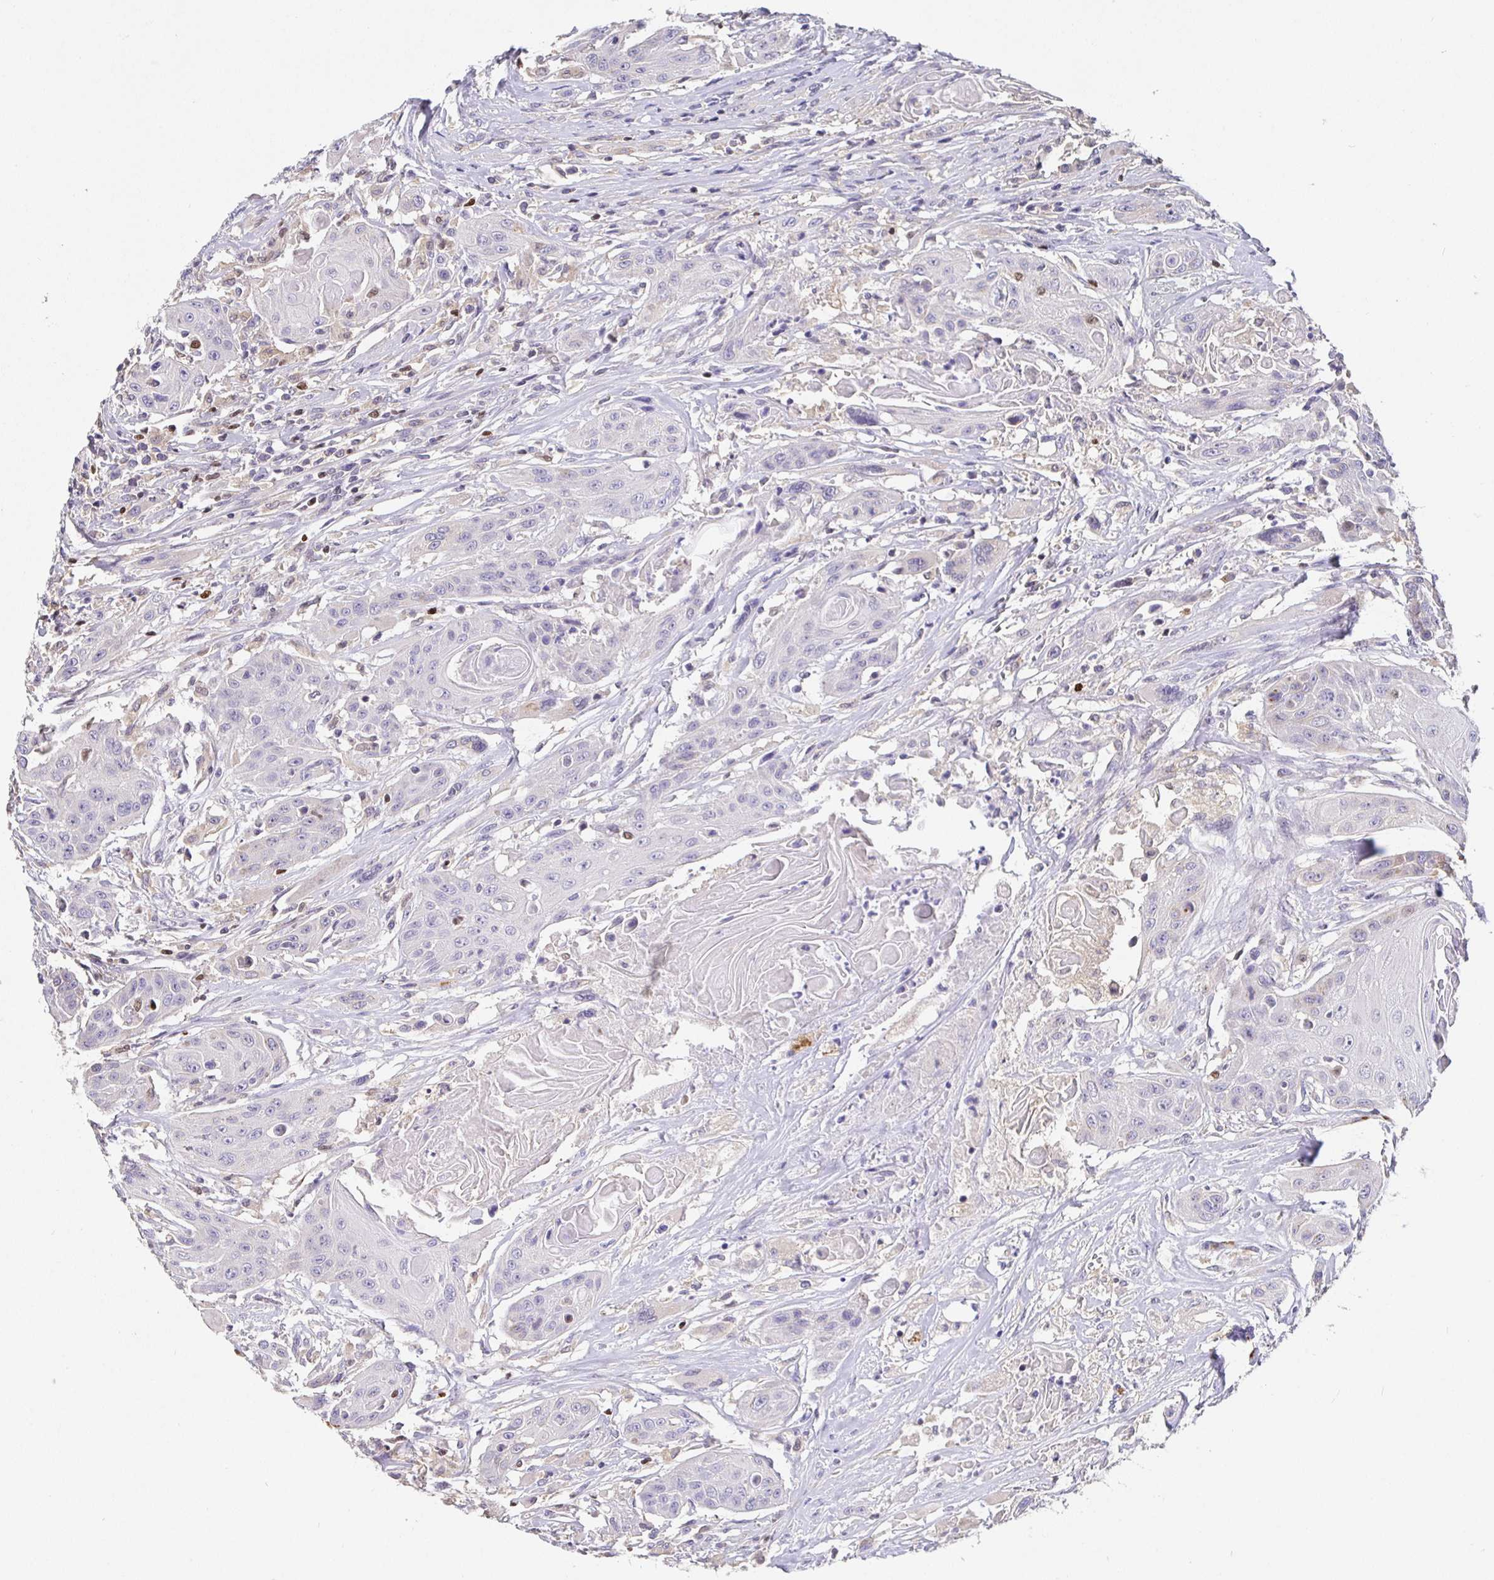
{"staining": {"intensity": "negative", "quantity": "none", "location": "none"}, "tissue": "head and neck cancer", "cell_type": "Tumor cells", "image_type": "cancer", "snomed": [{"axis": "morphology", "description": "Squamous cell carcinoma, NOS"}, {"axis": "topography", "description": "Oral tissue"}, {"axis": "topography", "description": "Head-Neck"}, {"axis": "topography", "description": "Neck, NOS"}], "caption": "The photomicrograph exhibits no significant expression in tumor cells of squamous cell carcinoma (head and neck).", "gene": "SATB1", "patient": {"sex": "female", "age": 55}}